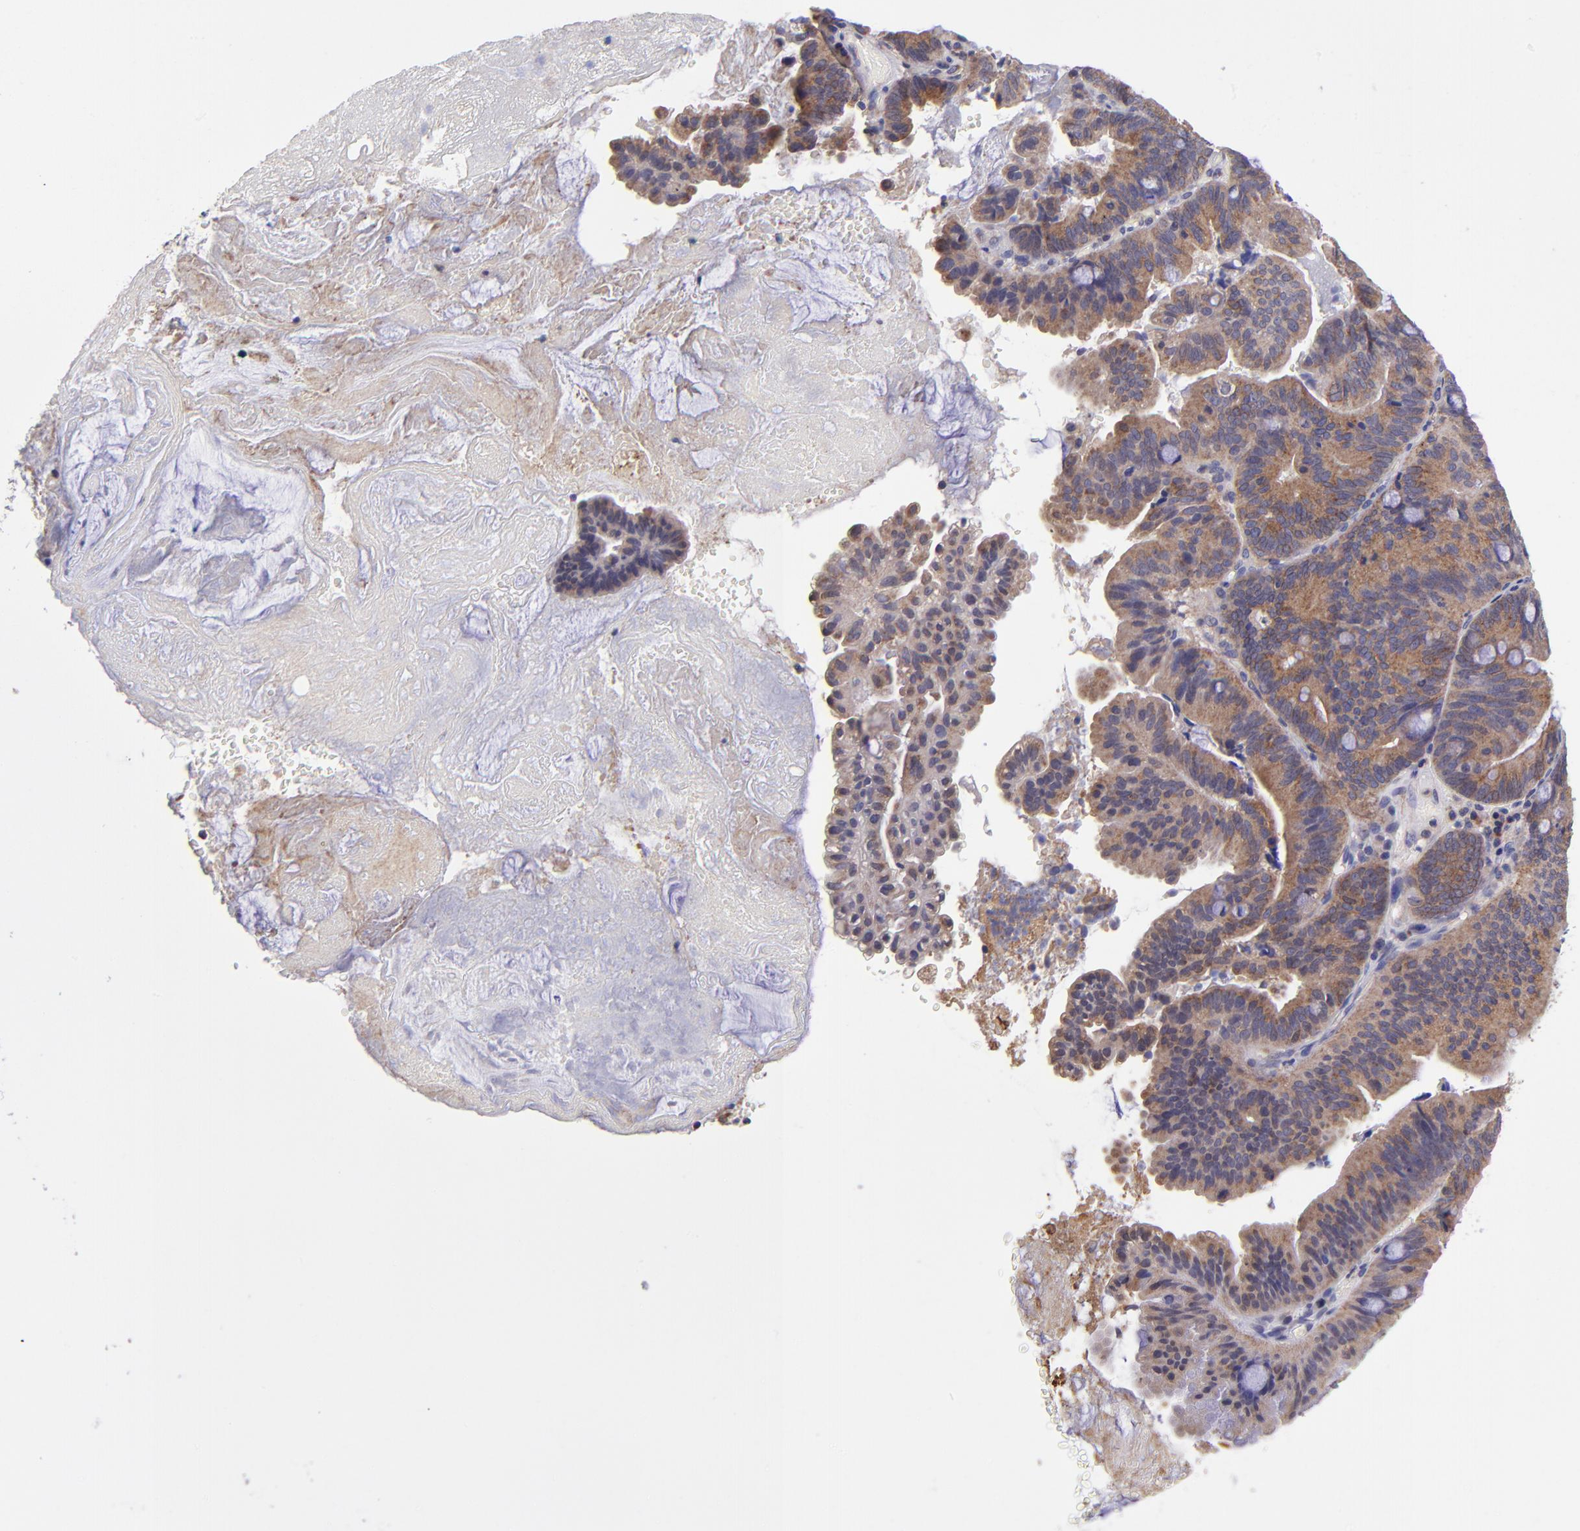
{"staining": {"intensity": "moderate", "quantity": ">75%", "location": "cytoplasmic/membranous"}, "tissue": "pancreatic cancer", "cell_type": "Tumor cells", "image_type": "cancer", "snomed": [{"axis": "morphology", "description": "Adenocarcinoma, NOS"}, {"axis": "topography", "description": "Pancreas"}], "caption": "There is medium levels of moderate cytoplasmic/membranous positivity in tumor cells of pancreatic adenocarcinoma, as demonstrated by immunohistochemical staining (brown color).", "gene": "NSF", "patient": {"sex": "male", "age": 82}}